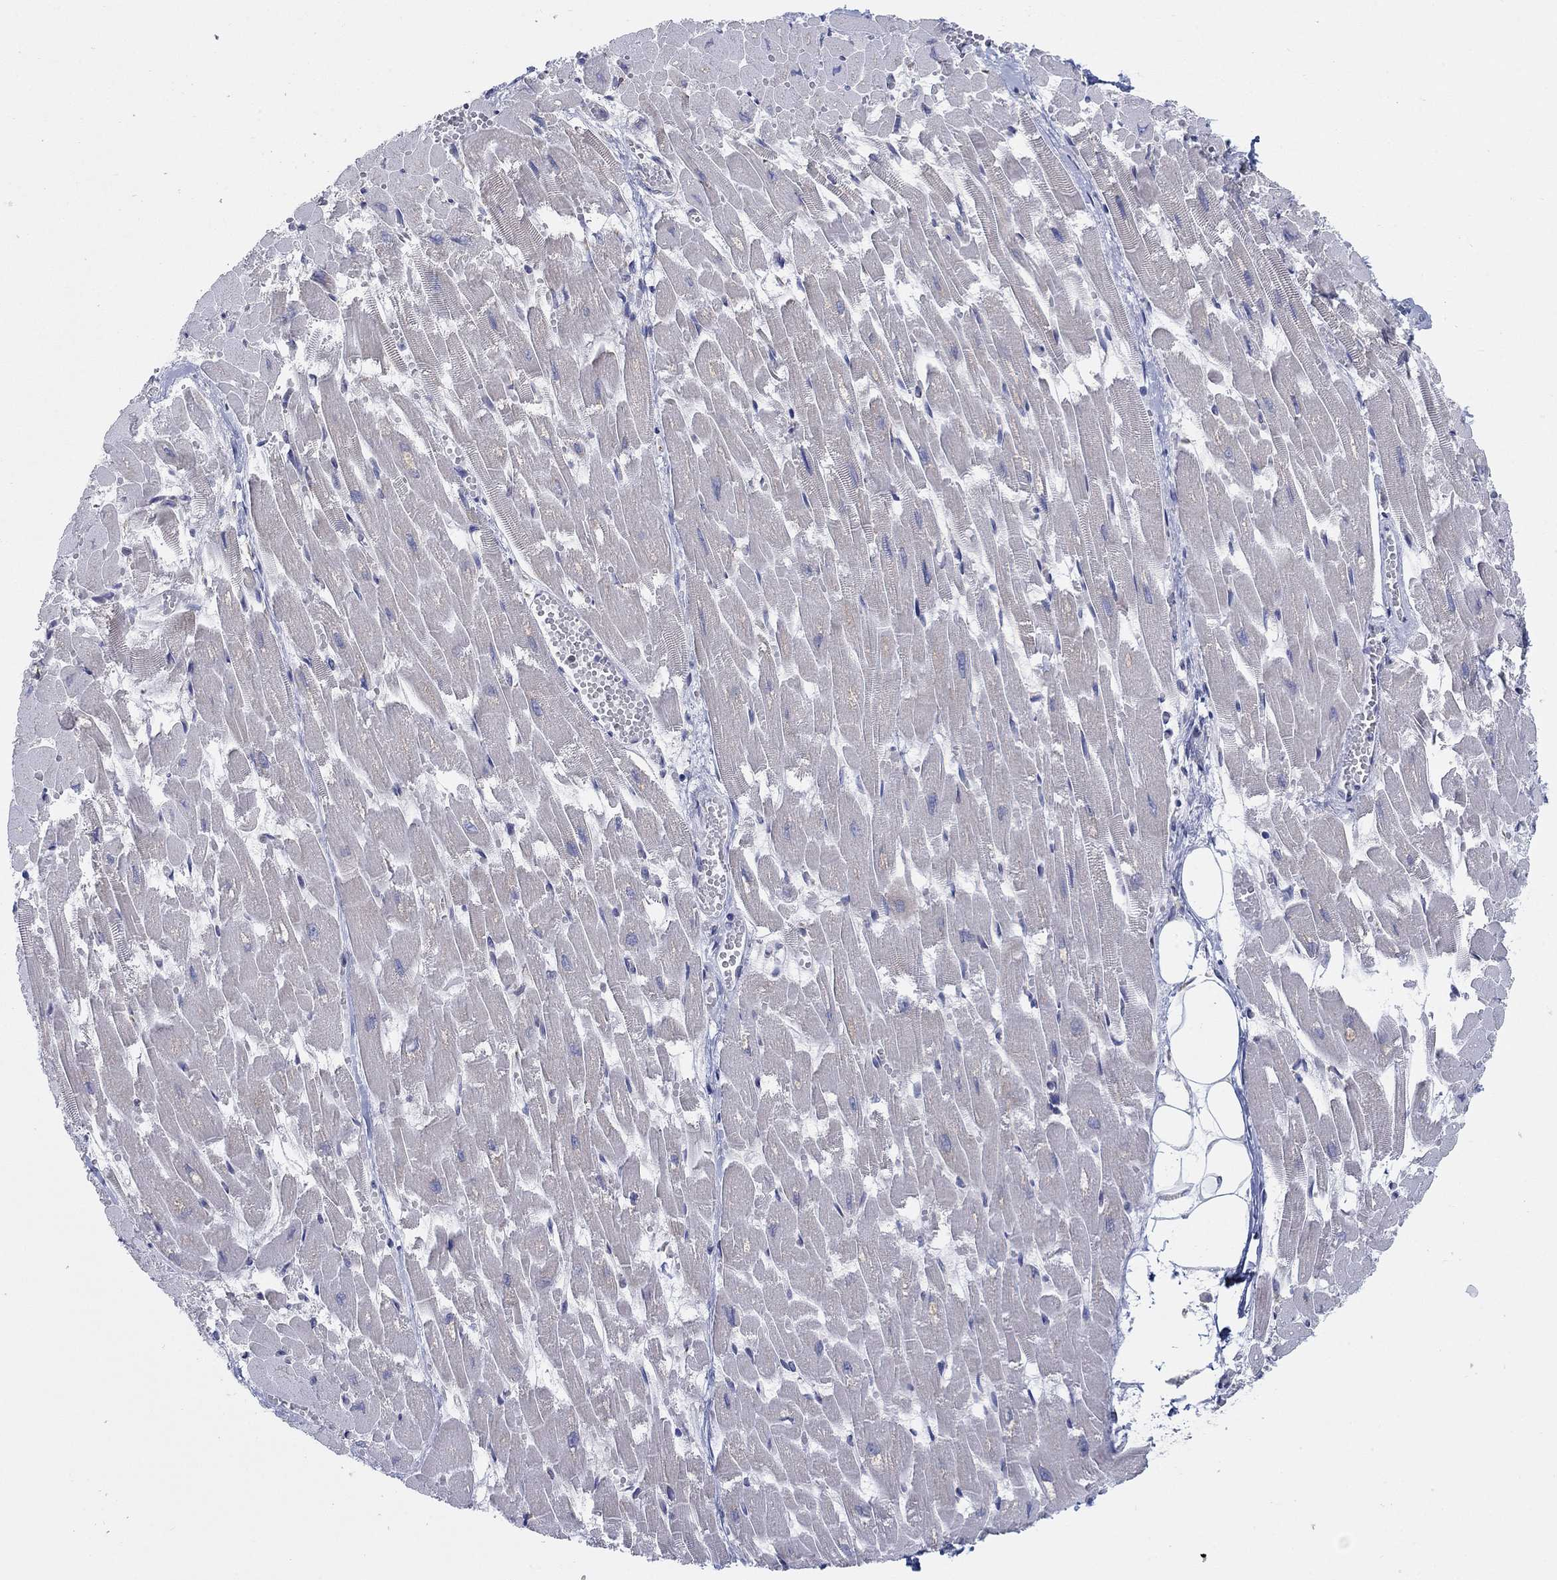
{"staining": {"intensity": "negative", "quantity": "none", "location": "none"}, "tissue": "heart muscle", "cell_type": "Cardiomyocytes", "image_type": "normal", "snomed": [{"axis": "morphology", "description": "Normal tissue, NOS"}, {"axis": "topography", "description": "Heart"}], "caption": "The histopathology image reveals no significant expression in cardiomyocytes of heart muscle.", "gene": "TMEM59", "patient": {"sex": "female", "age": 52}}